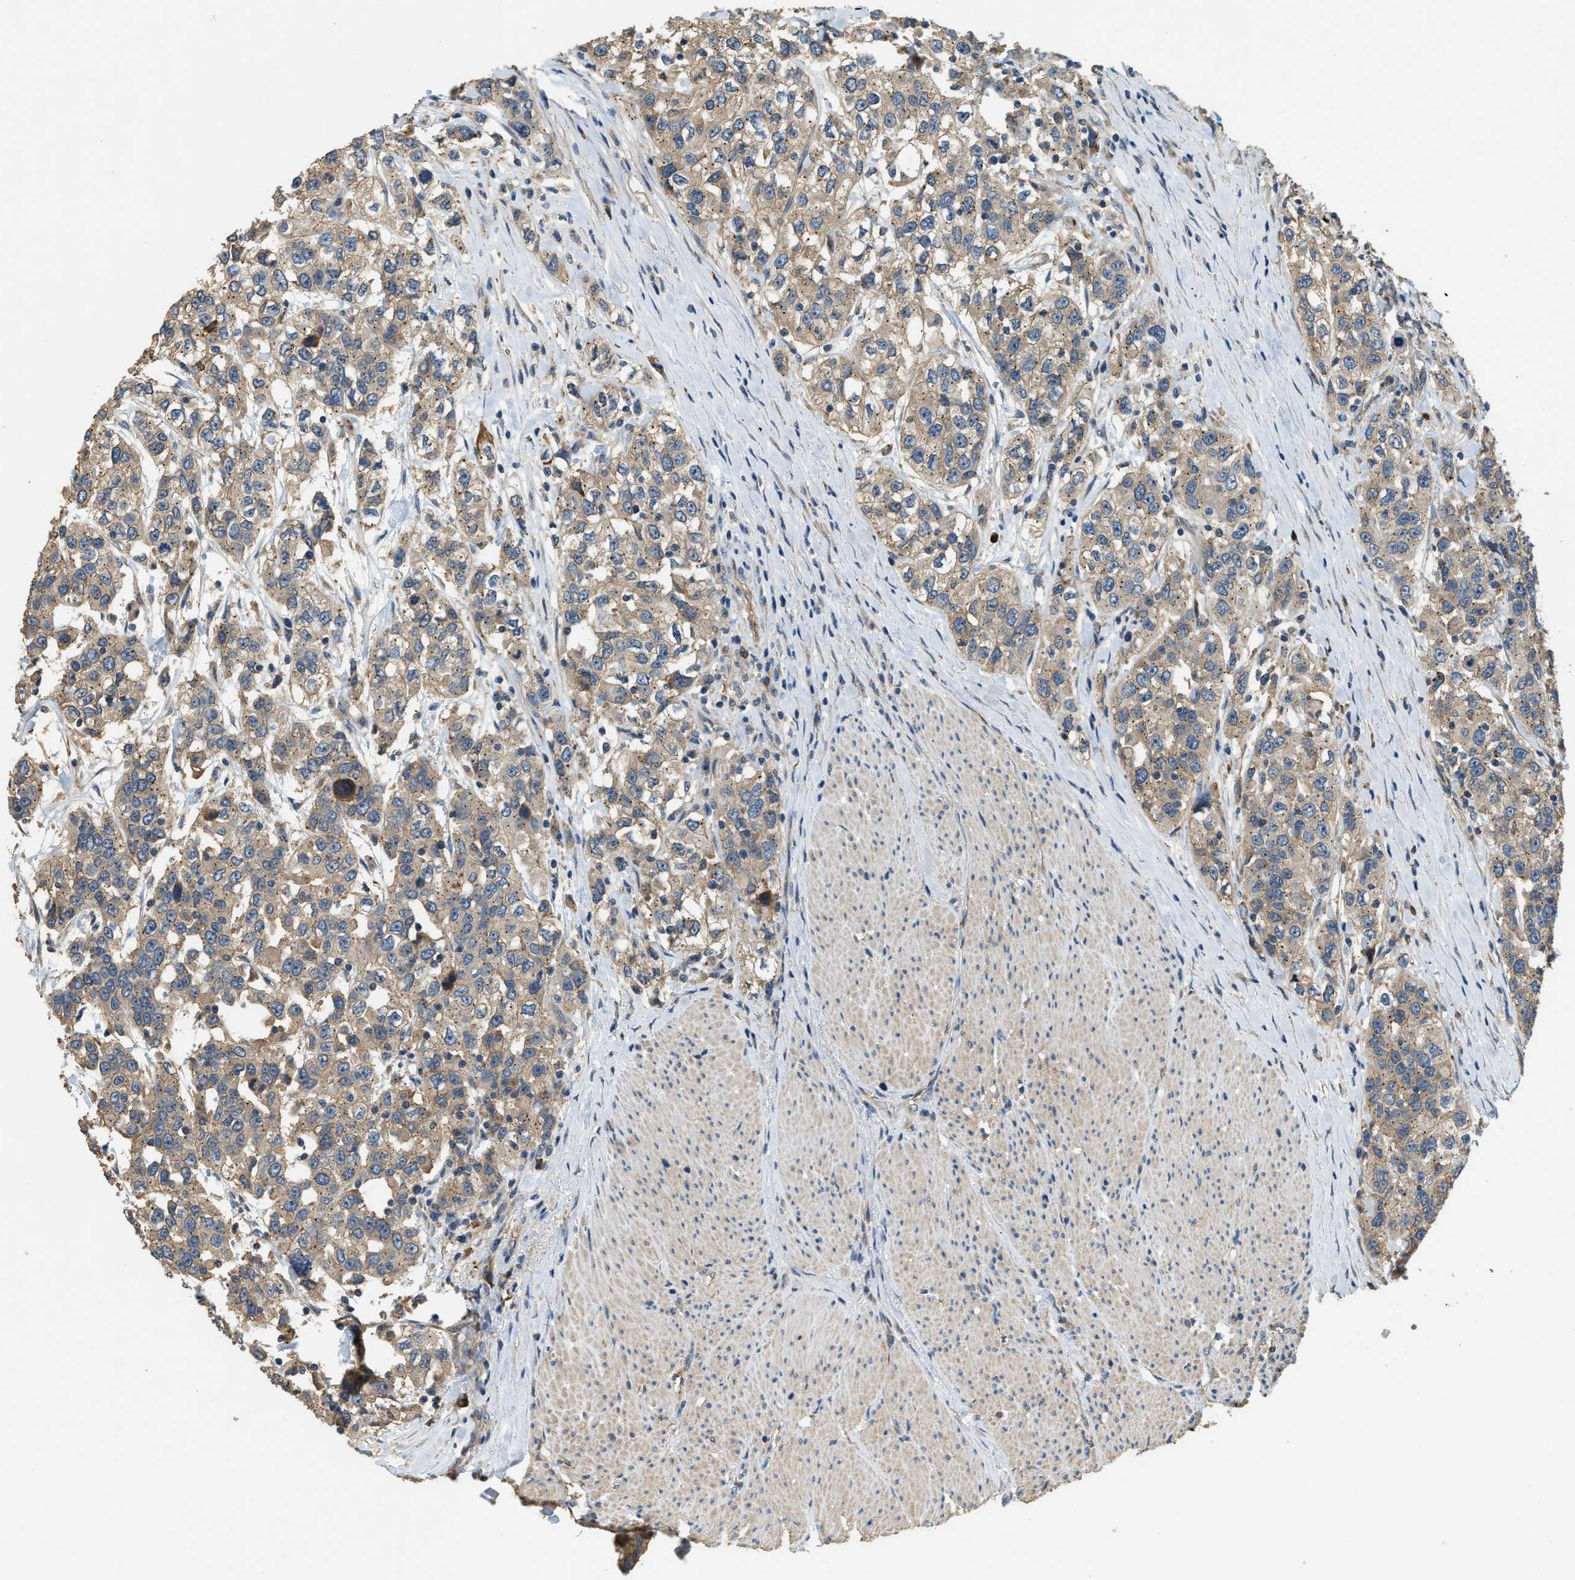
{"staining": {"intensity": "weak", "quantity": ">75%", "location": "cytoplasmic/membranous"}, "tissue": "urothelial cancer", "cell_type": "Tumor cells", "image_type": "cancer", "snomed": [{"axis": "morphology", "description": "Urothelial carcinoma, High grade"}, {"axis": "topography", "description": "Urinary bladder"}], "caption": "High-power microscopy captured an IHC image of urothelial carcinoma (high-grade), revealing weak cytoplasmic/membranous staining in about >75% of tumor cells.", "gene": "CFLAR", "patient": {"sex": "female", "age": 80}}